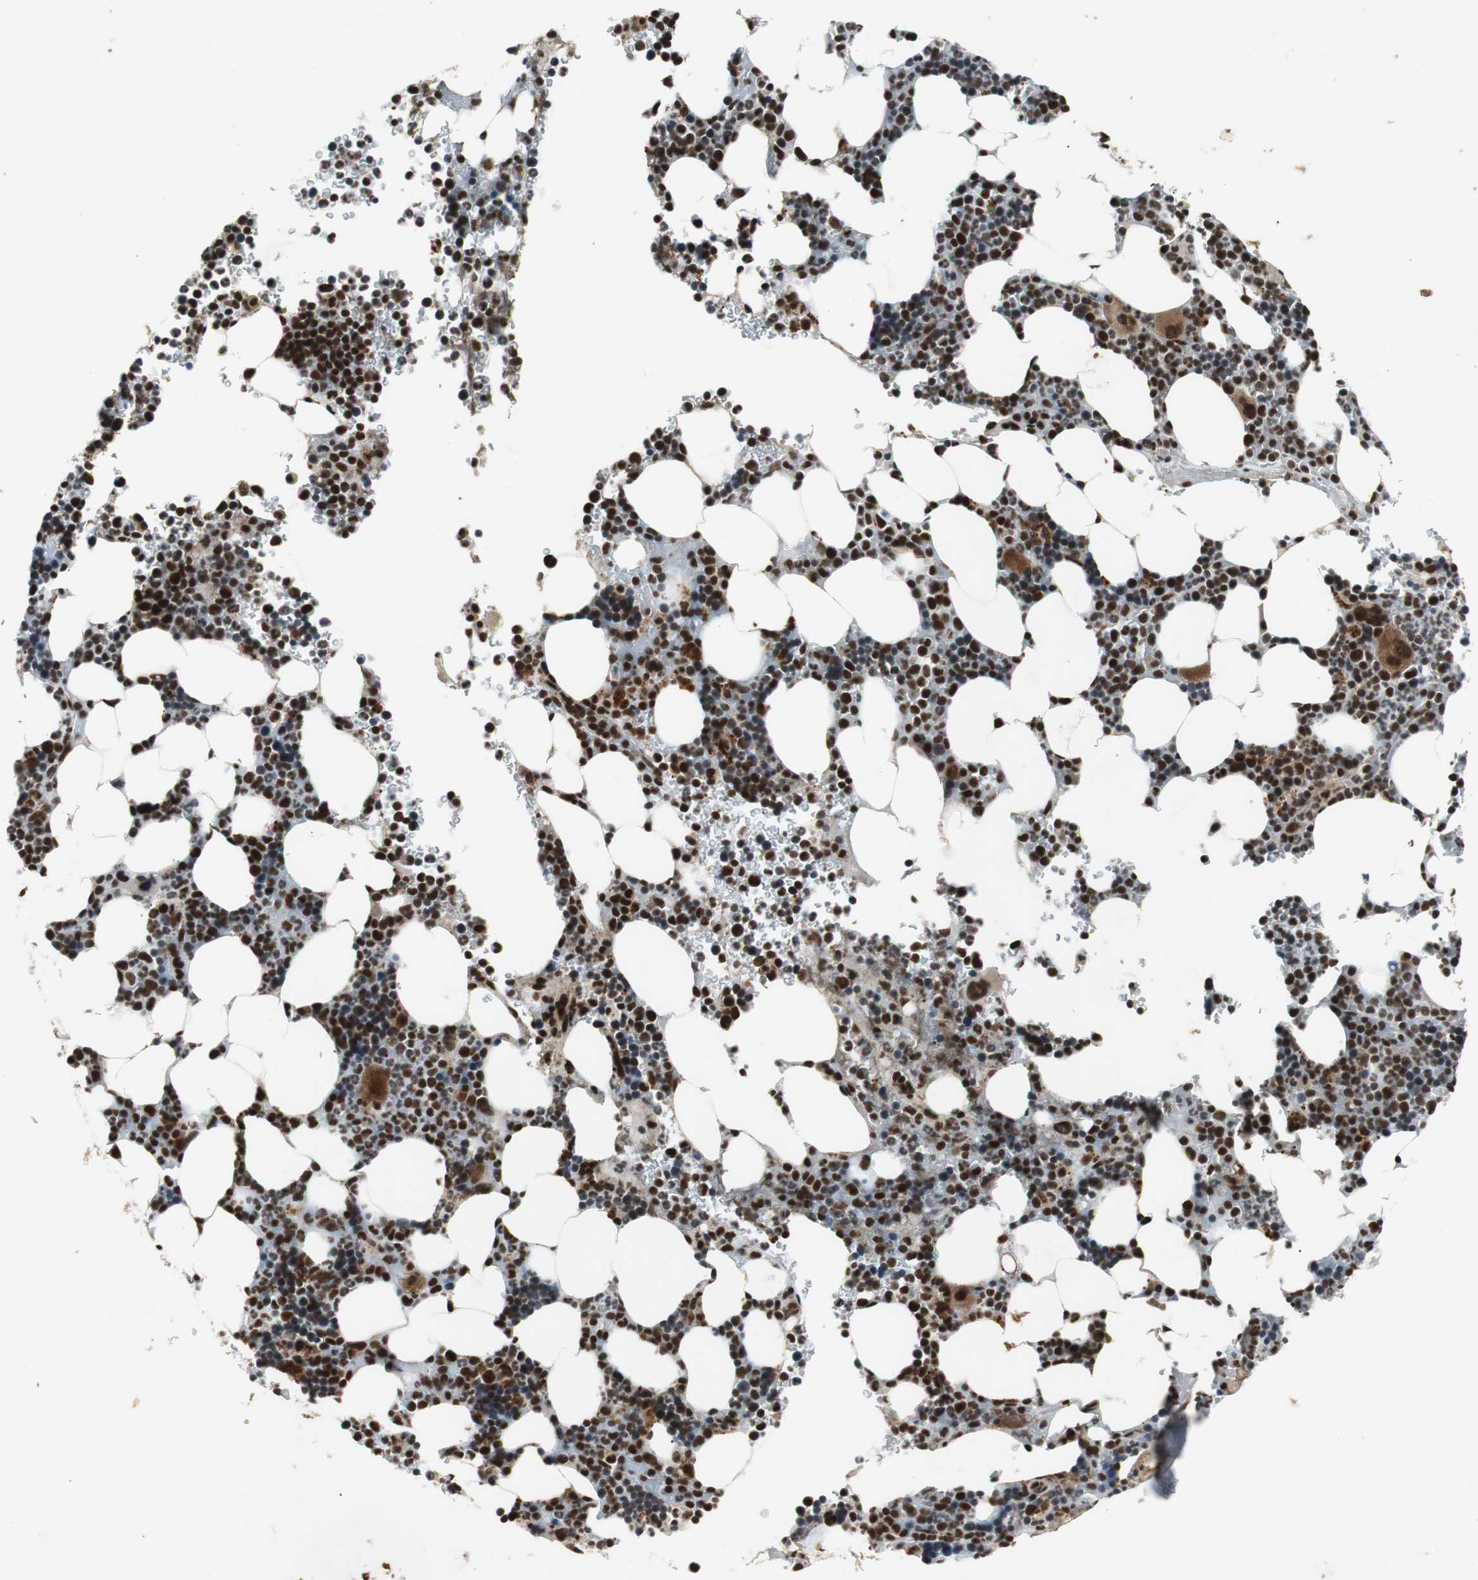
{"staining": {"intensity": "strong", "quantity": ">75%", "location": "cytoplasmic/membranous,nuclear"}, "tissue": "bone marrow", "cell_type": "Hematopoietic cells", "image_type": "normal", "snomed": [{"axis": "morphology", "description": "Normal tissue, NOS"}, {"axis": "topography", "description": "Bone marrow"}], "caption": "Bone marrow stained with a protein marker exhibits strong staining in hematopoietic cells.", "gene": "TAF5", "patient": {"sex": "female", "age": 73}}